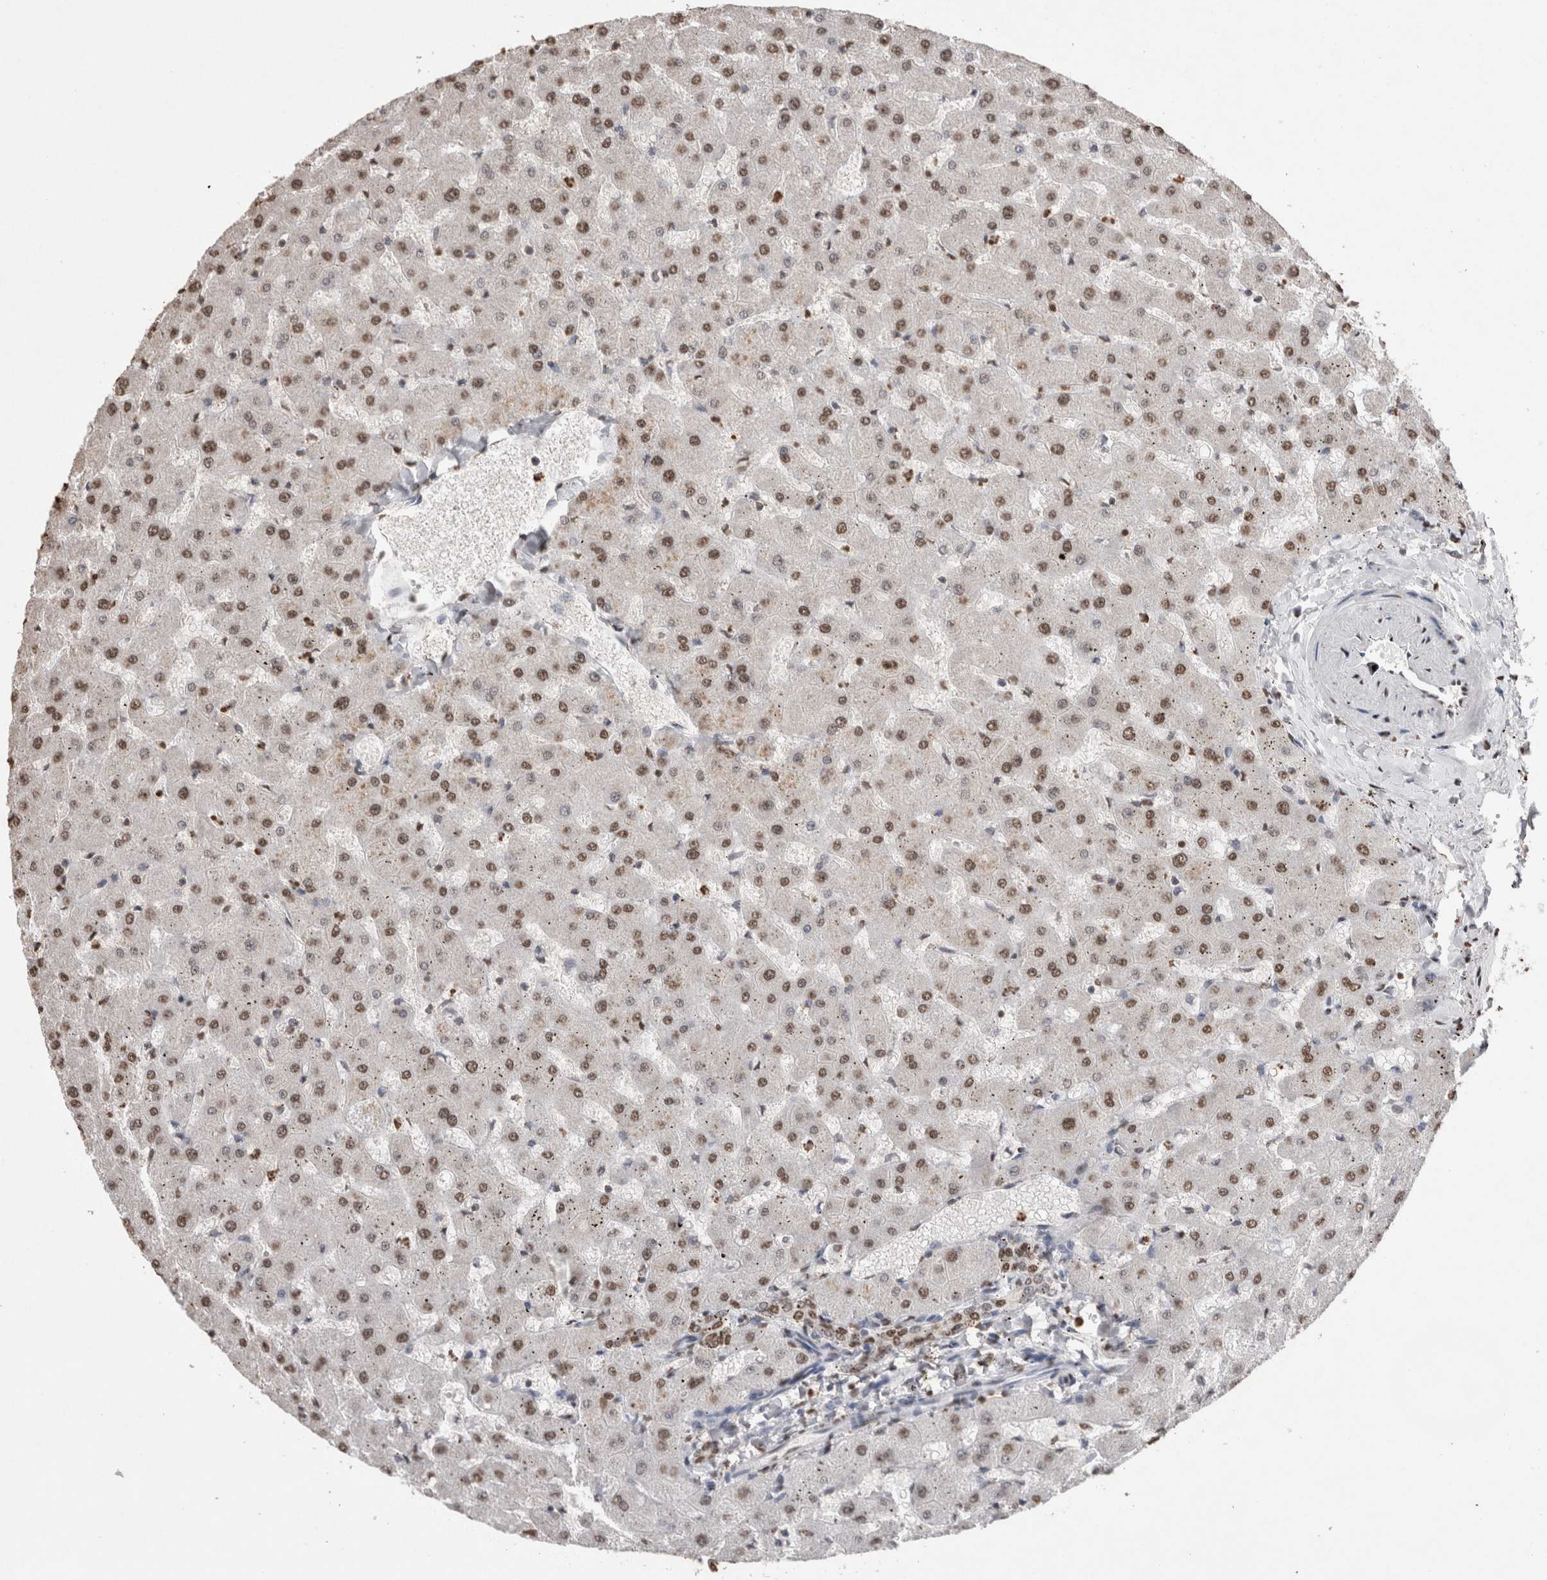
{"staining": {"intensity": "moderate", "quantity": ">75%", "location": "nuclear"}, "tissue": "liver", "cell_type": "Cholangiocytes", "image_type": "normal", "snomed": [{"axis": "morphology", "description": "Normal tissue, NOS"}, {"axis": "topography", "description": "Liver"}], "caption": "Immunohistochemical staining of unremarkable liver shows moderate nuclear protein staining in about >75% of cholangiocytes.", "gene": "NTHL1", "patient": {"sex": "female", "age": 63}}